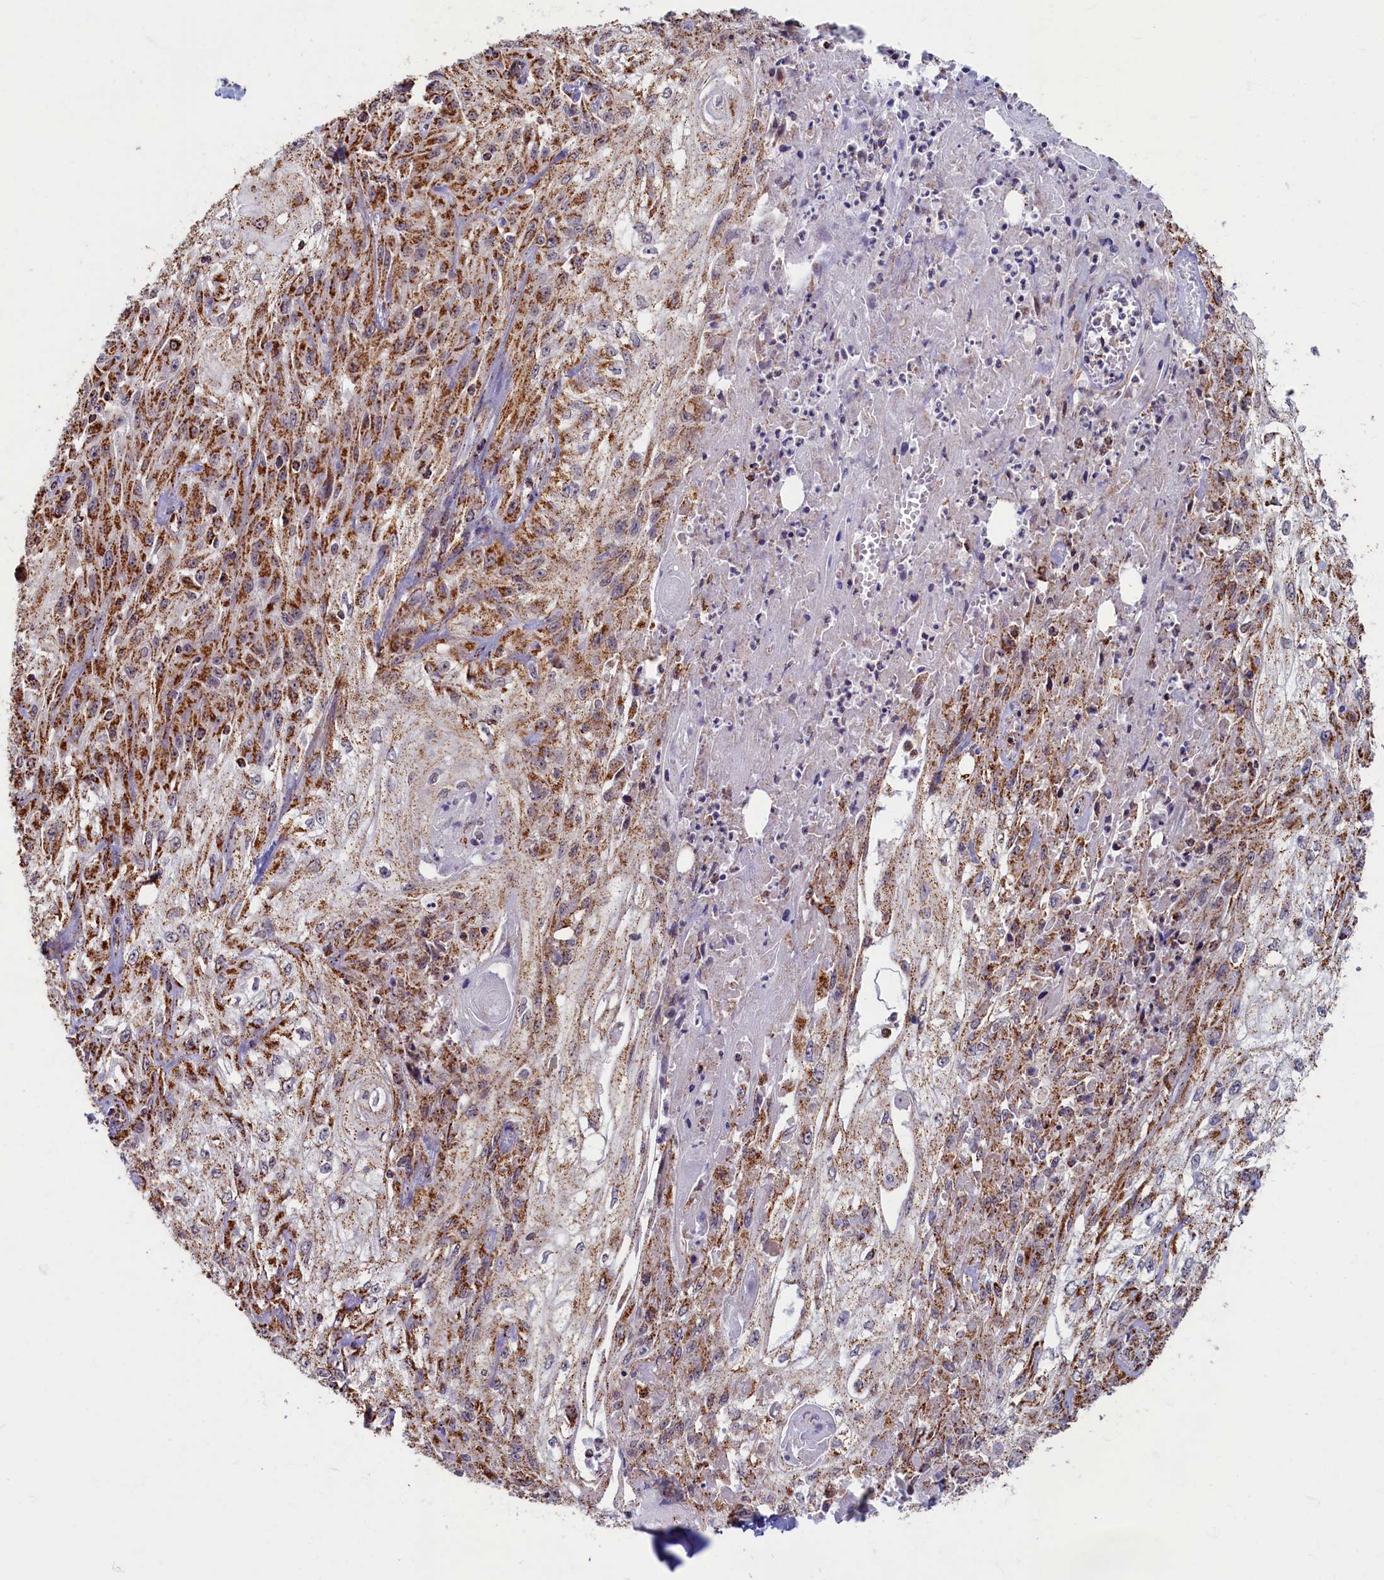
{"staining": {"intensity": "strong", "quantity": ">75%", "location": "cytoplasmic/membranous"}, "tissue": "skin cancer", "cell_type": "Tumor cells", "image_type": "cancer", "snomed": [{"axis": "morphology", "description": "Squamous cell carcinoma, NOS"}, {"axis": "morphology", "description": "Squamous cell carcinoma, metastatic, NOS"}, {"axis": "topography", "description": "Skin"}, {"axis": "topography", "description": "Lymph node"}], "caption": "There is high levels of strong cytoplasmic/membranous expression in tumor cells of skin cancer, as demonstrated by immunohistochemical staining (brown color).", "gene": "SPR", "patient": {"sex": "male", "age": 75}}